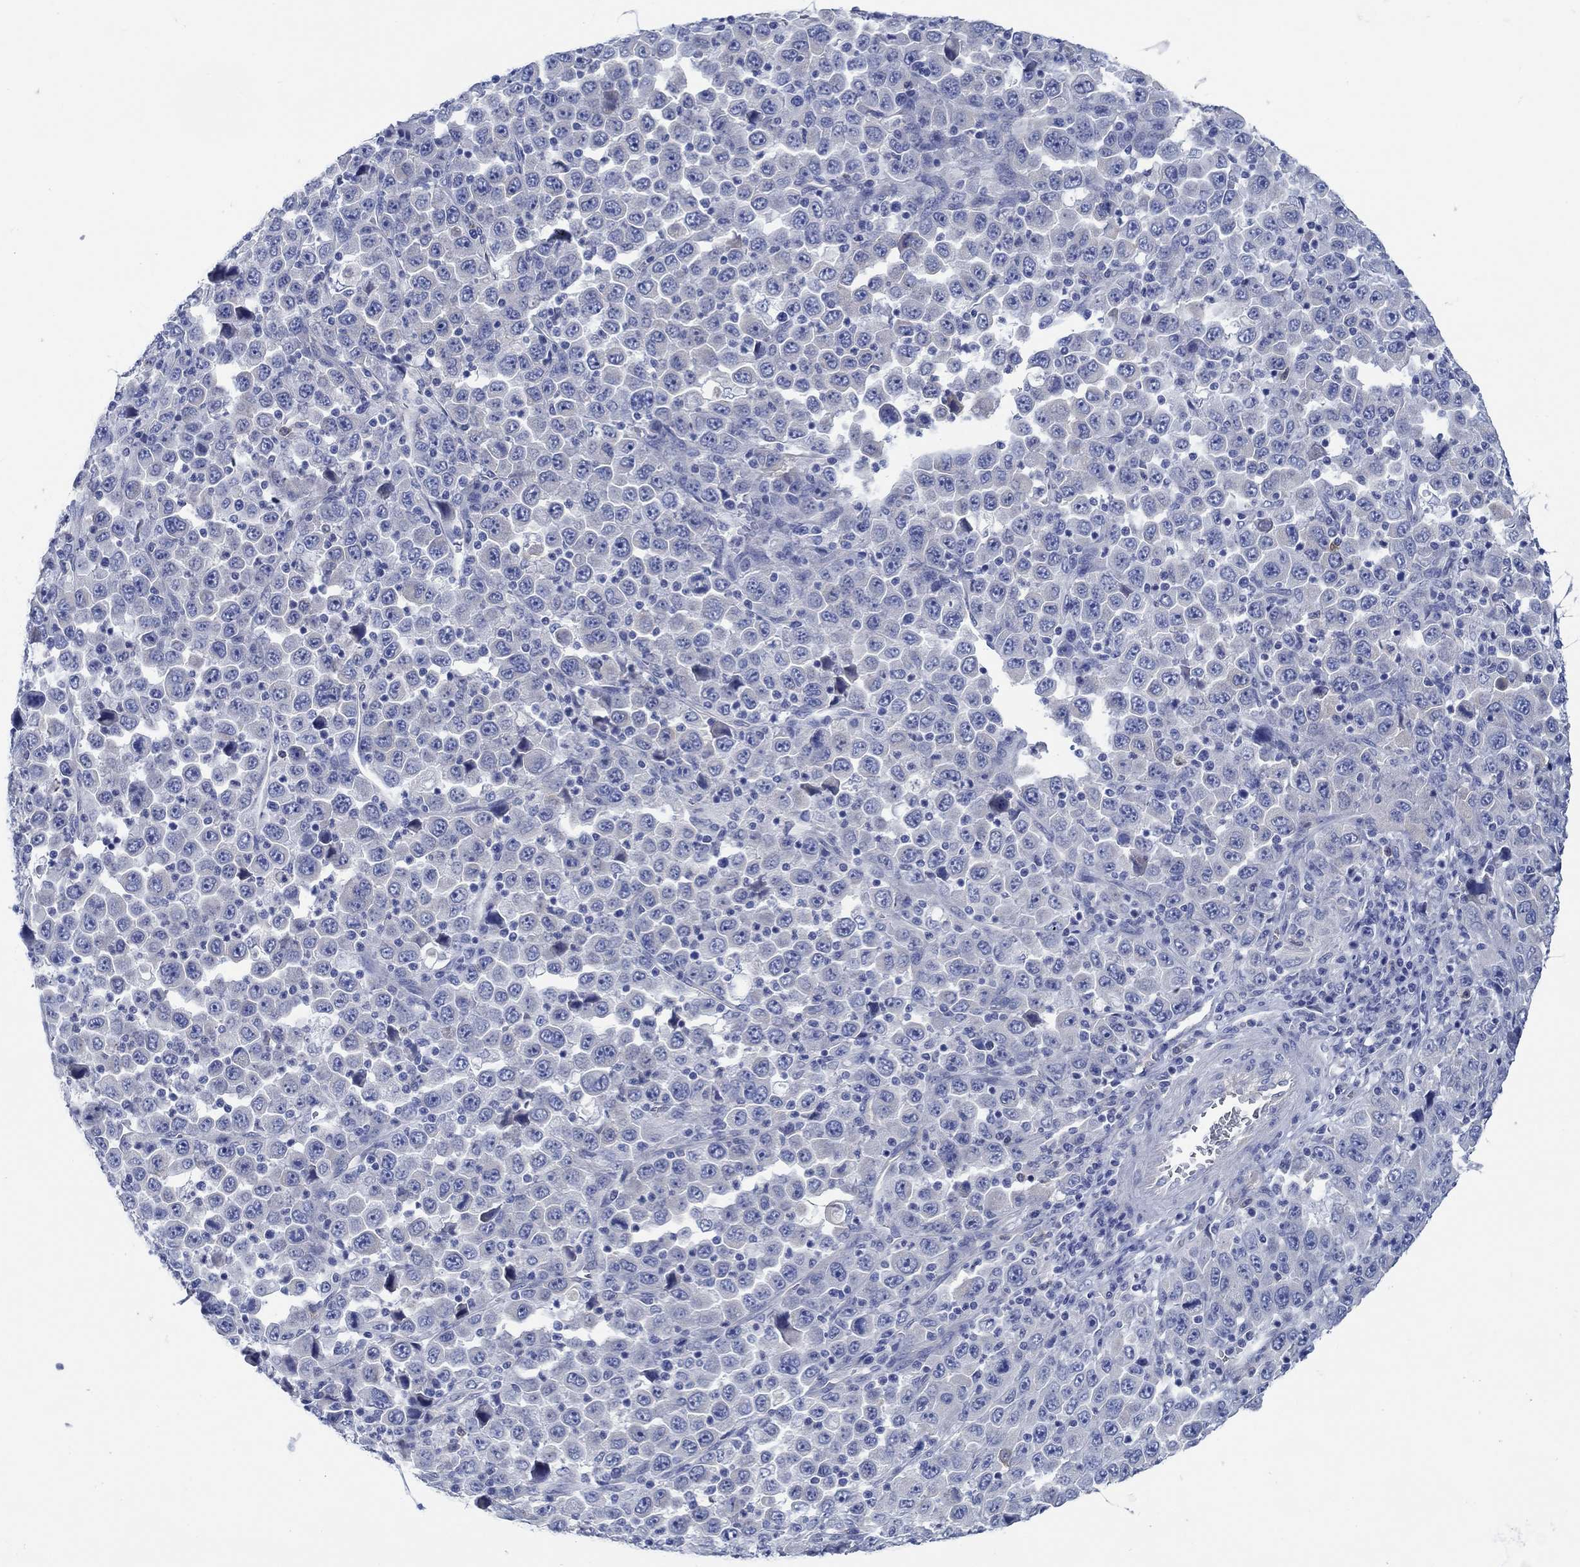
{"staining": {"intensity": "negative", "quantity": "none", "location": "none"}, "tissue": "stomach cancer", "cell_type": "Tumor cells", "image_type": "cancer", "snomed": [{"axis": "morphology", "description": "Normal tissue, NOS"}, {"axis": "morphology", "description": "Adenocarcinoma, NOS"}, {"axis": "topography", "description": "Stomach, upper"}, {"axis": "topography", "description": "Stomach"}], "caption": "Immunohistochemistry image of neoplastic tissue: human stomach cancer (adenocarcinoma) stained with DAB (3,3'-diaminobenzidine) exhibits no significant protein expression in tumor cells.", "gene": "TRIM16", "patient": {"sex": "male", "age": 59}}